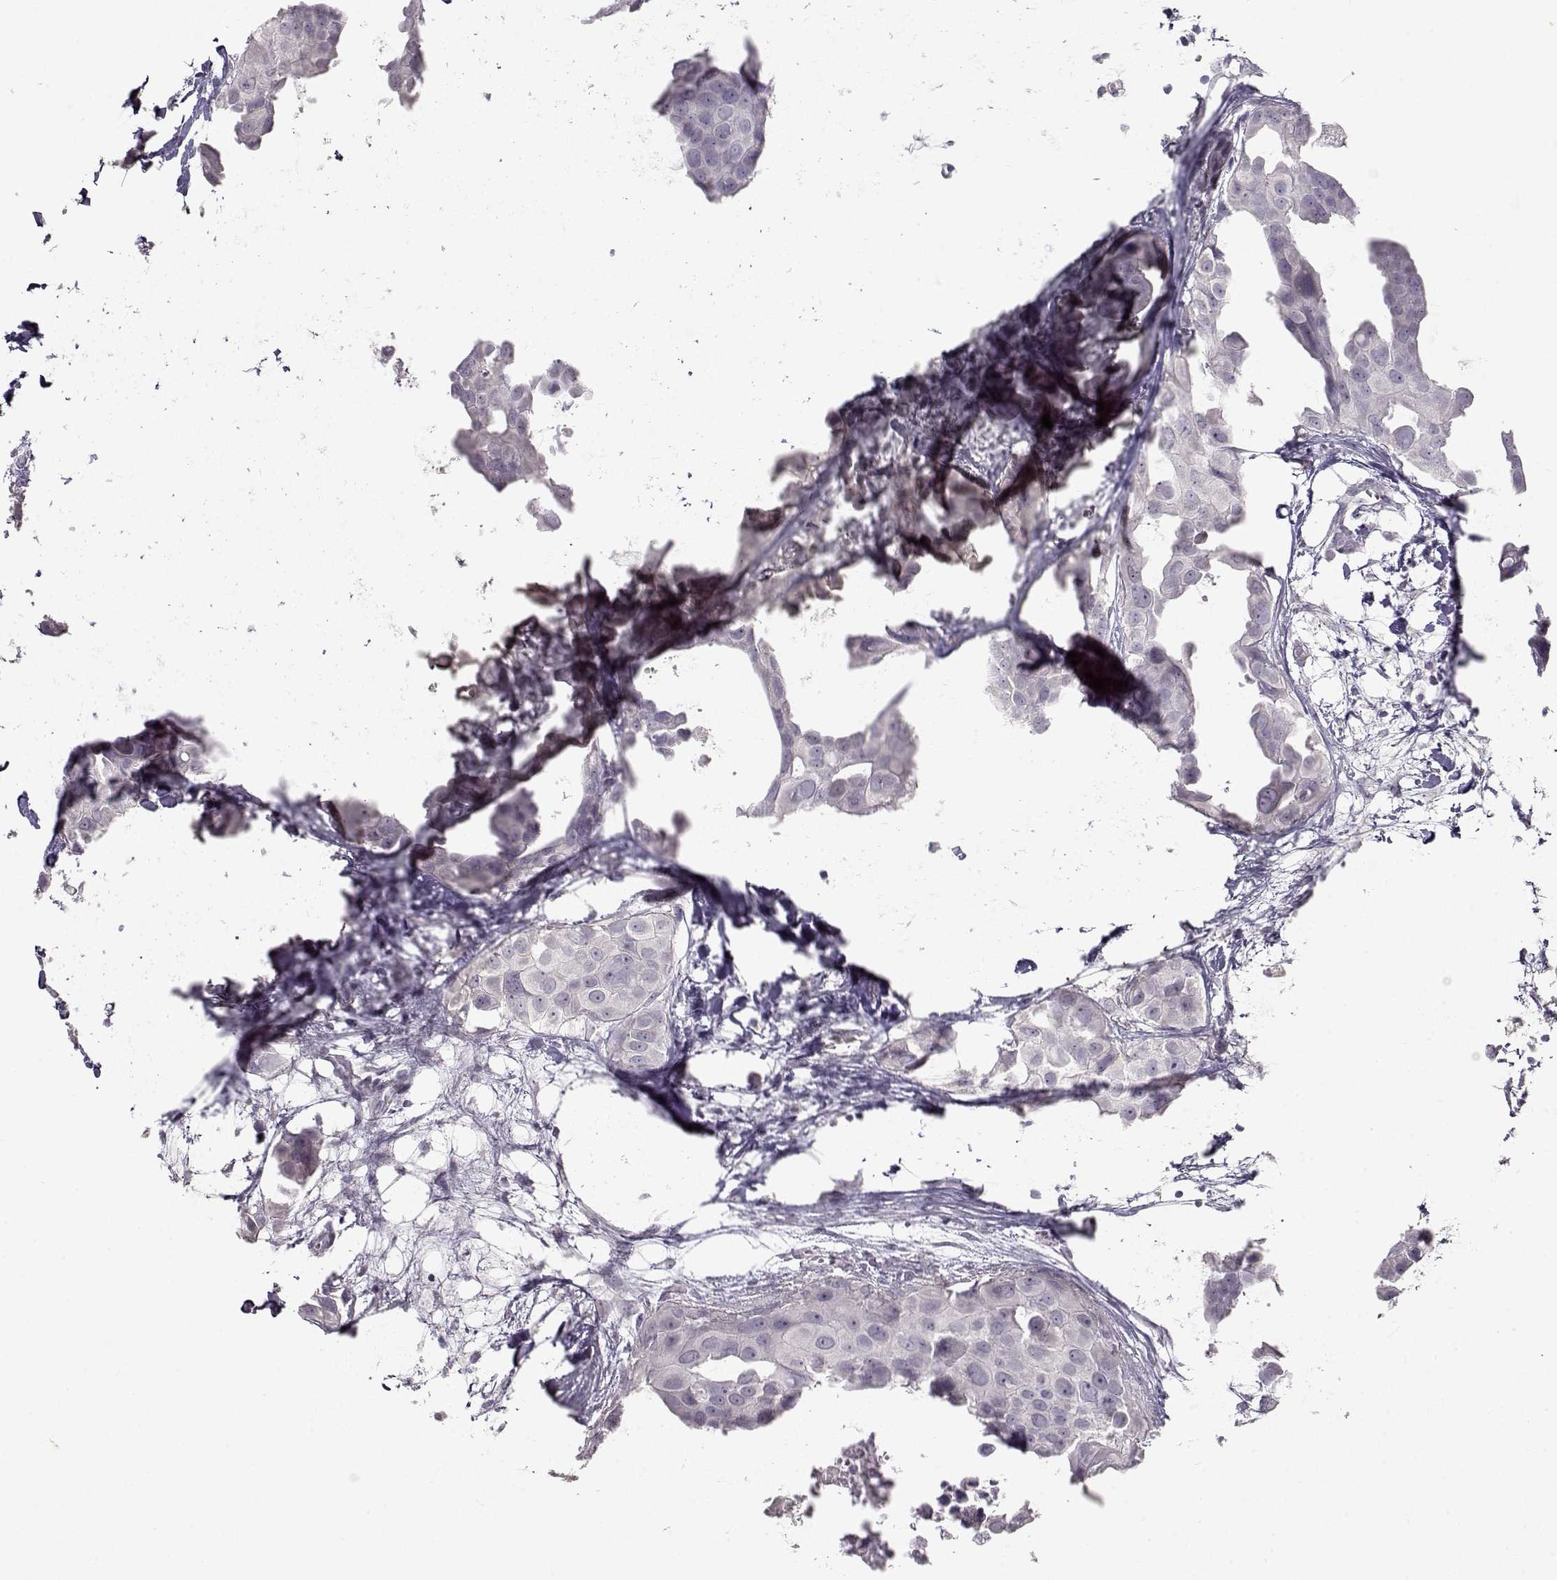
{"staining": {"intensity": "negative", "quantity": "none", "location": "none"}, "tissue": "breast cancer", "cell_type": "Tumor cells", "image_type": "cancer", "snomed": [{"axis": "morphology", "description": "Duct carcinoma"}, {"axis": "topography", "description": "Breast"}], "caption": "Image shows no protein expression in tumor cells of breast cancer tissue. Brightfield microscopy of IHC stained with DAB (3,3'-diaminobenzidine) (brown) and hematoxylin (blue), captured at high magnification.", "gene": "S100B", "patient": {"sex": "female", "age": 38}}